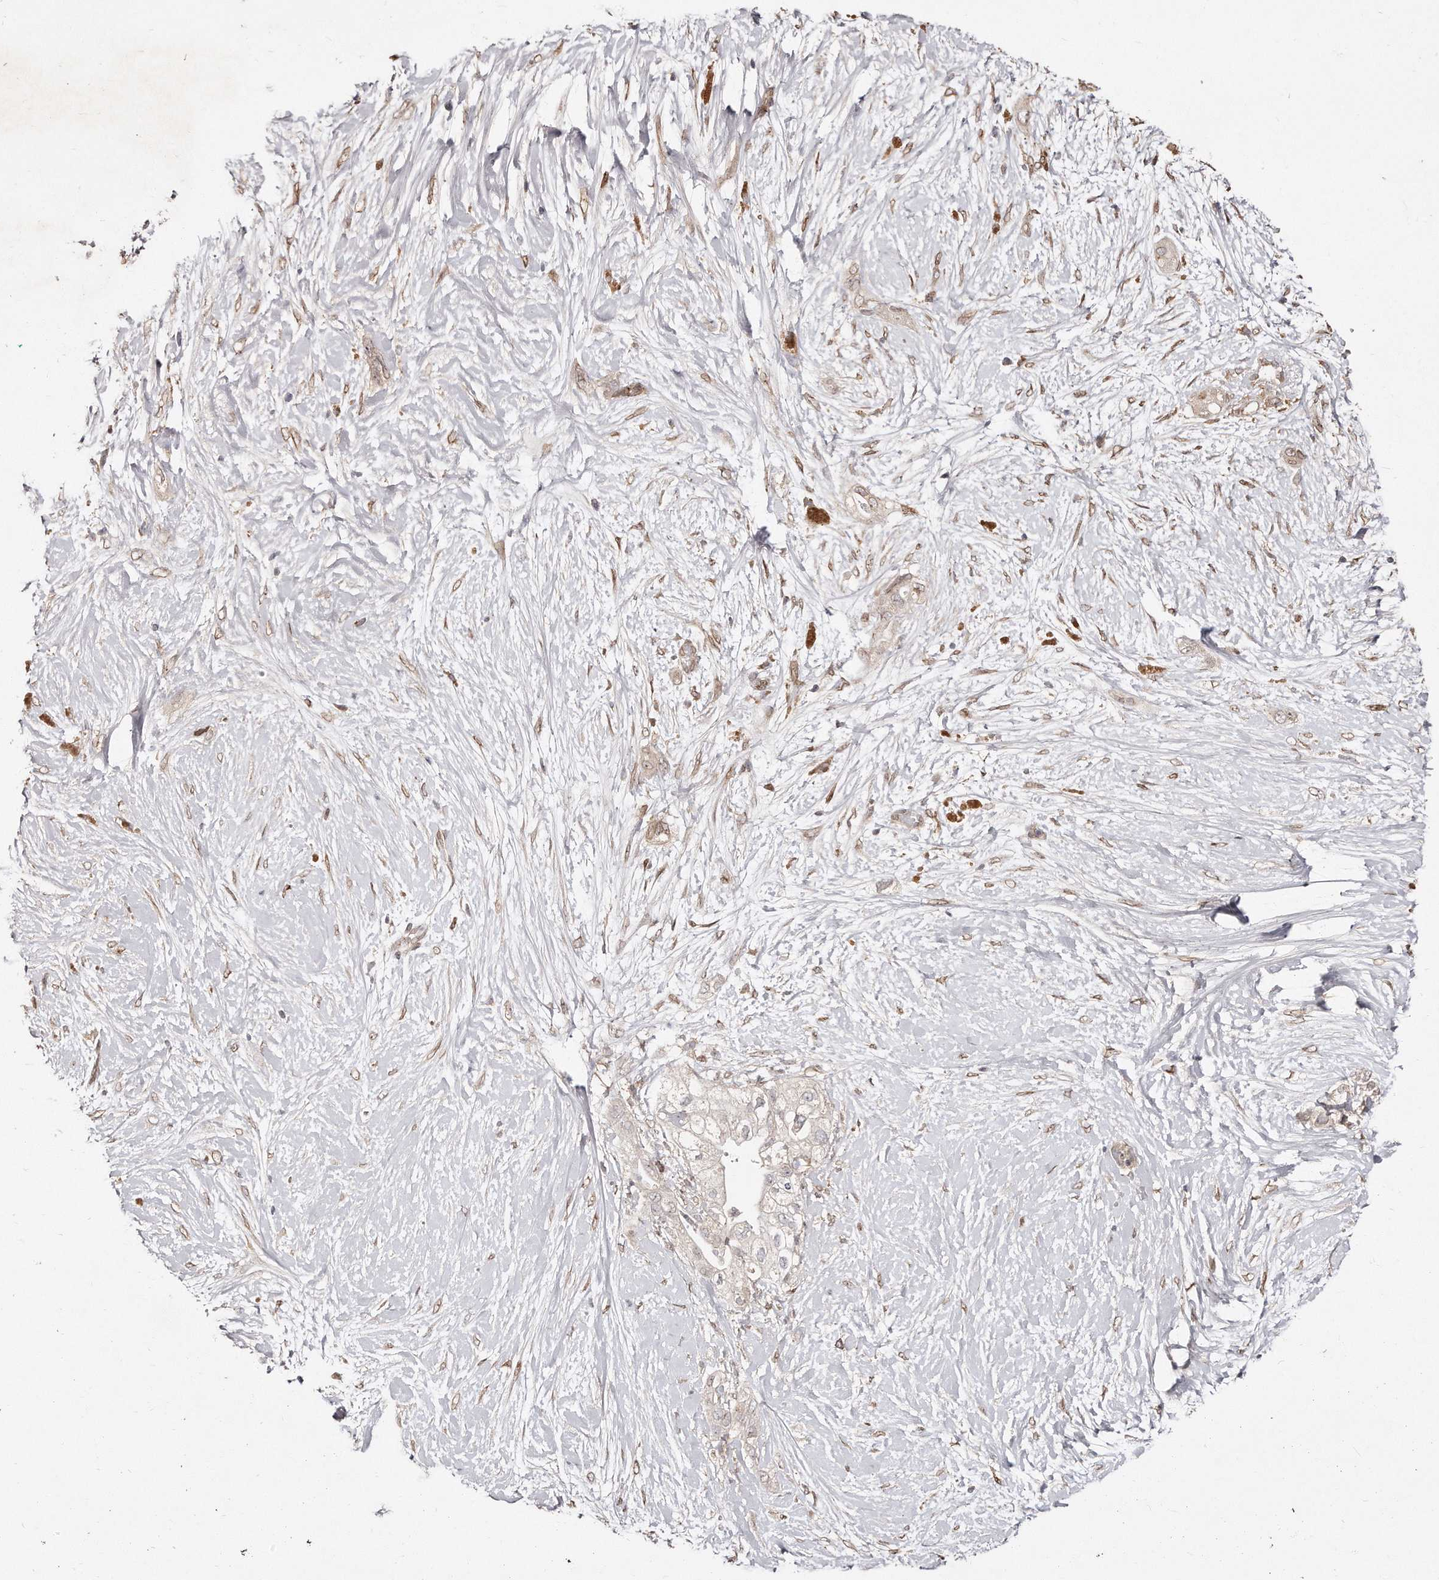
{"staining": {"intensity": "weak", "quantity": "<25%", "location": "nuclear"}, "tissue": "pancreatic cancer", "cell_type": "Tumor cells", "image_type": "cancer", "snomed": [{"axis": "morphology", "description": "Adenocarcinoma, NOS"}, {"axis": "topography", "description": "Pancreas"}], "caption": "This is a micrograph of IHC staining of pancreatic cancer (adenocarcinoma), which shows no expression in tumor cells.", "gene": "HASPIN", "patient": {"sex": "male", "age": 53}}